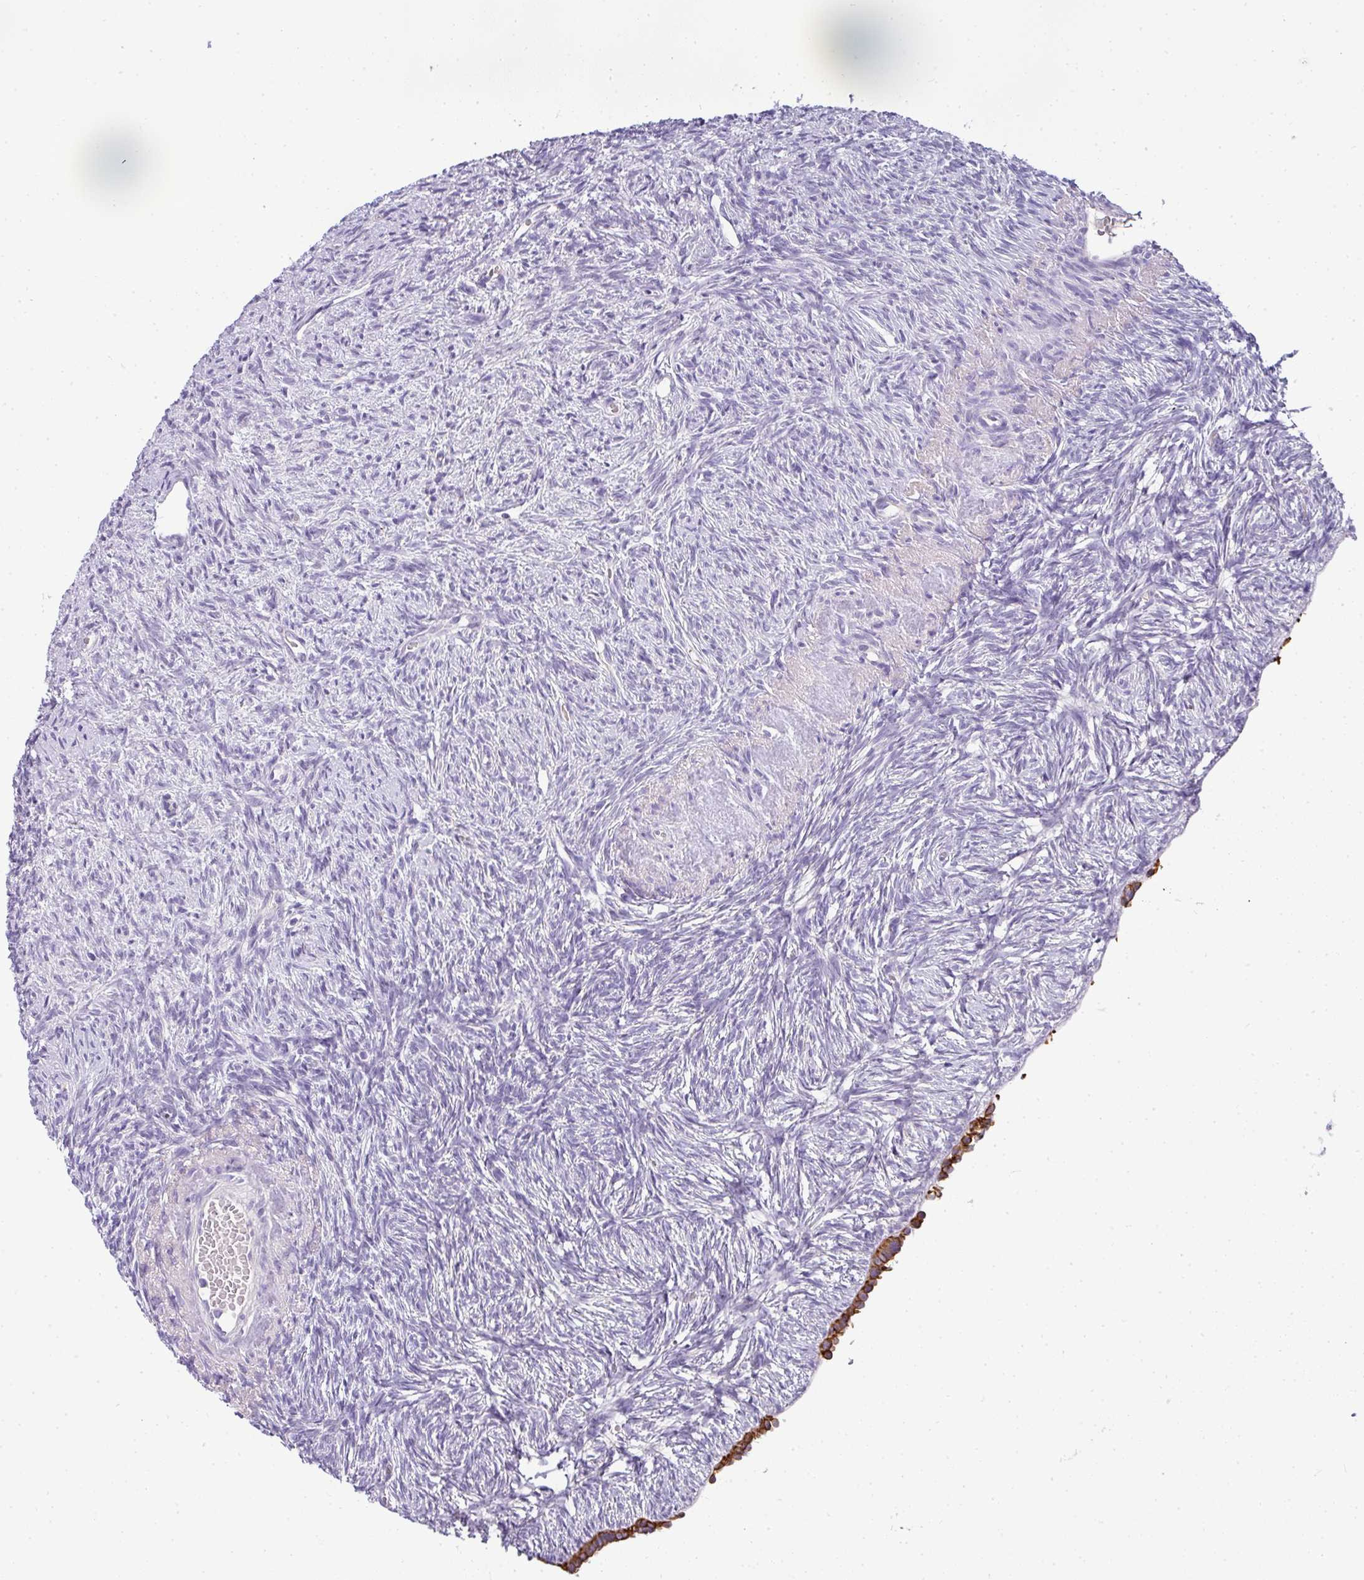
{"staining": {"intensity": "negative", "quantity": "none", "location": "none"}, "tissue": "ovary", "cell_type": "Ovarian stroma cells", "image_type": "normal", "snomed": [{"axis": "morphology", "description": "Normal tissue, NOS"}, {"axis": "topography", "description": "Ovary"}], "caption": "The micrograph displays no staining of ovarian stroma cells in unremarkable ovary.", "gene": "ASXL3", "patient": {"sex": "female", "age": 51}}